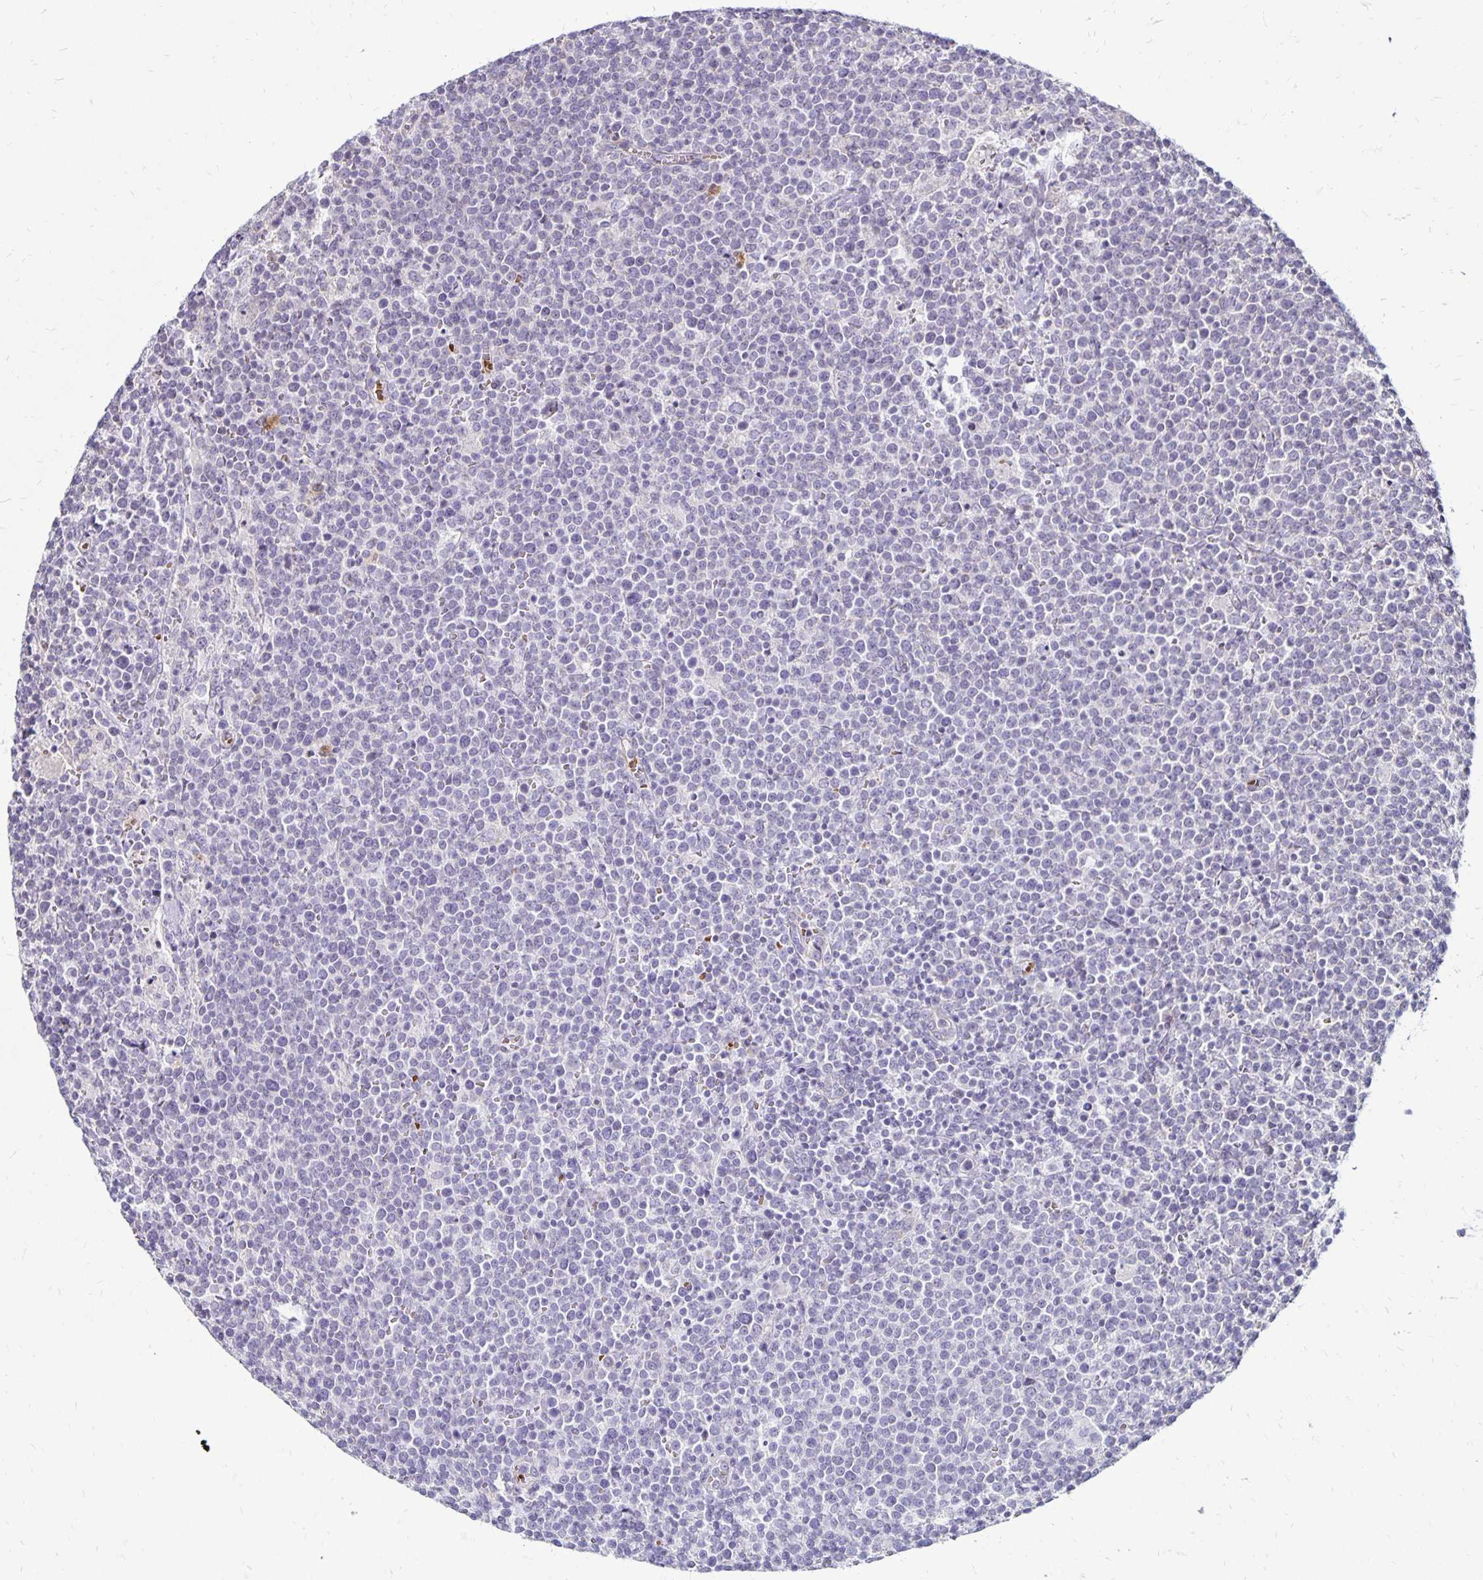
{"staining": {"intensity": "negative", "quantity": "none", "location": "none"}, "tissue": "lymphoma", "cell_type": "Tumor cells", "image_type": "cancer", "snomed": [{"axis": "morphology", "description": "Malignant lymphoma, non-Hodgkin's type, High grade"}, {"axis": "topography", "description": "Lymph node"}], "caption": "Human malignant lymphoma, non-Hodgkin's type (high-grade) stained for a protein using IHC displays no positivity in tumor cells.", "gene": "FN3K", "patient": {"sex": "male", "age": 61}}